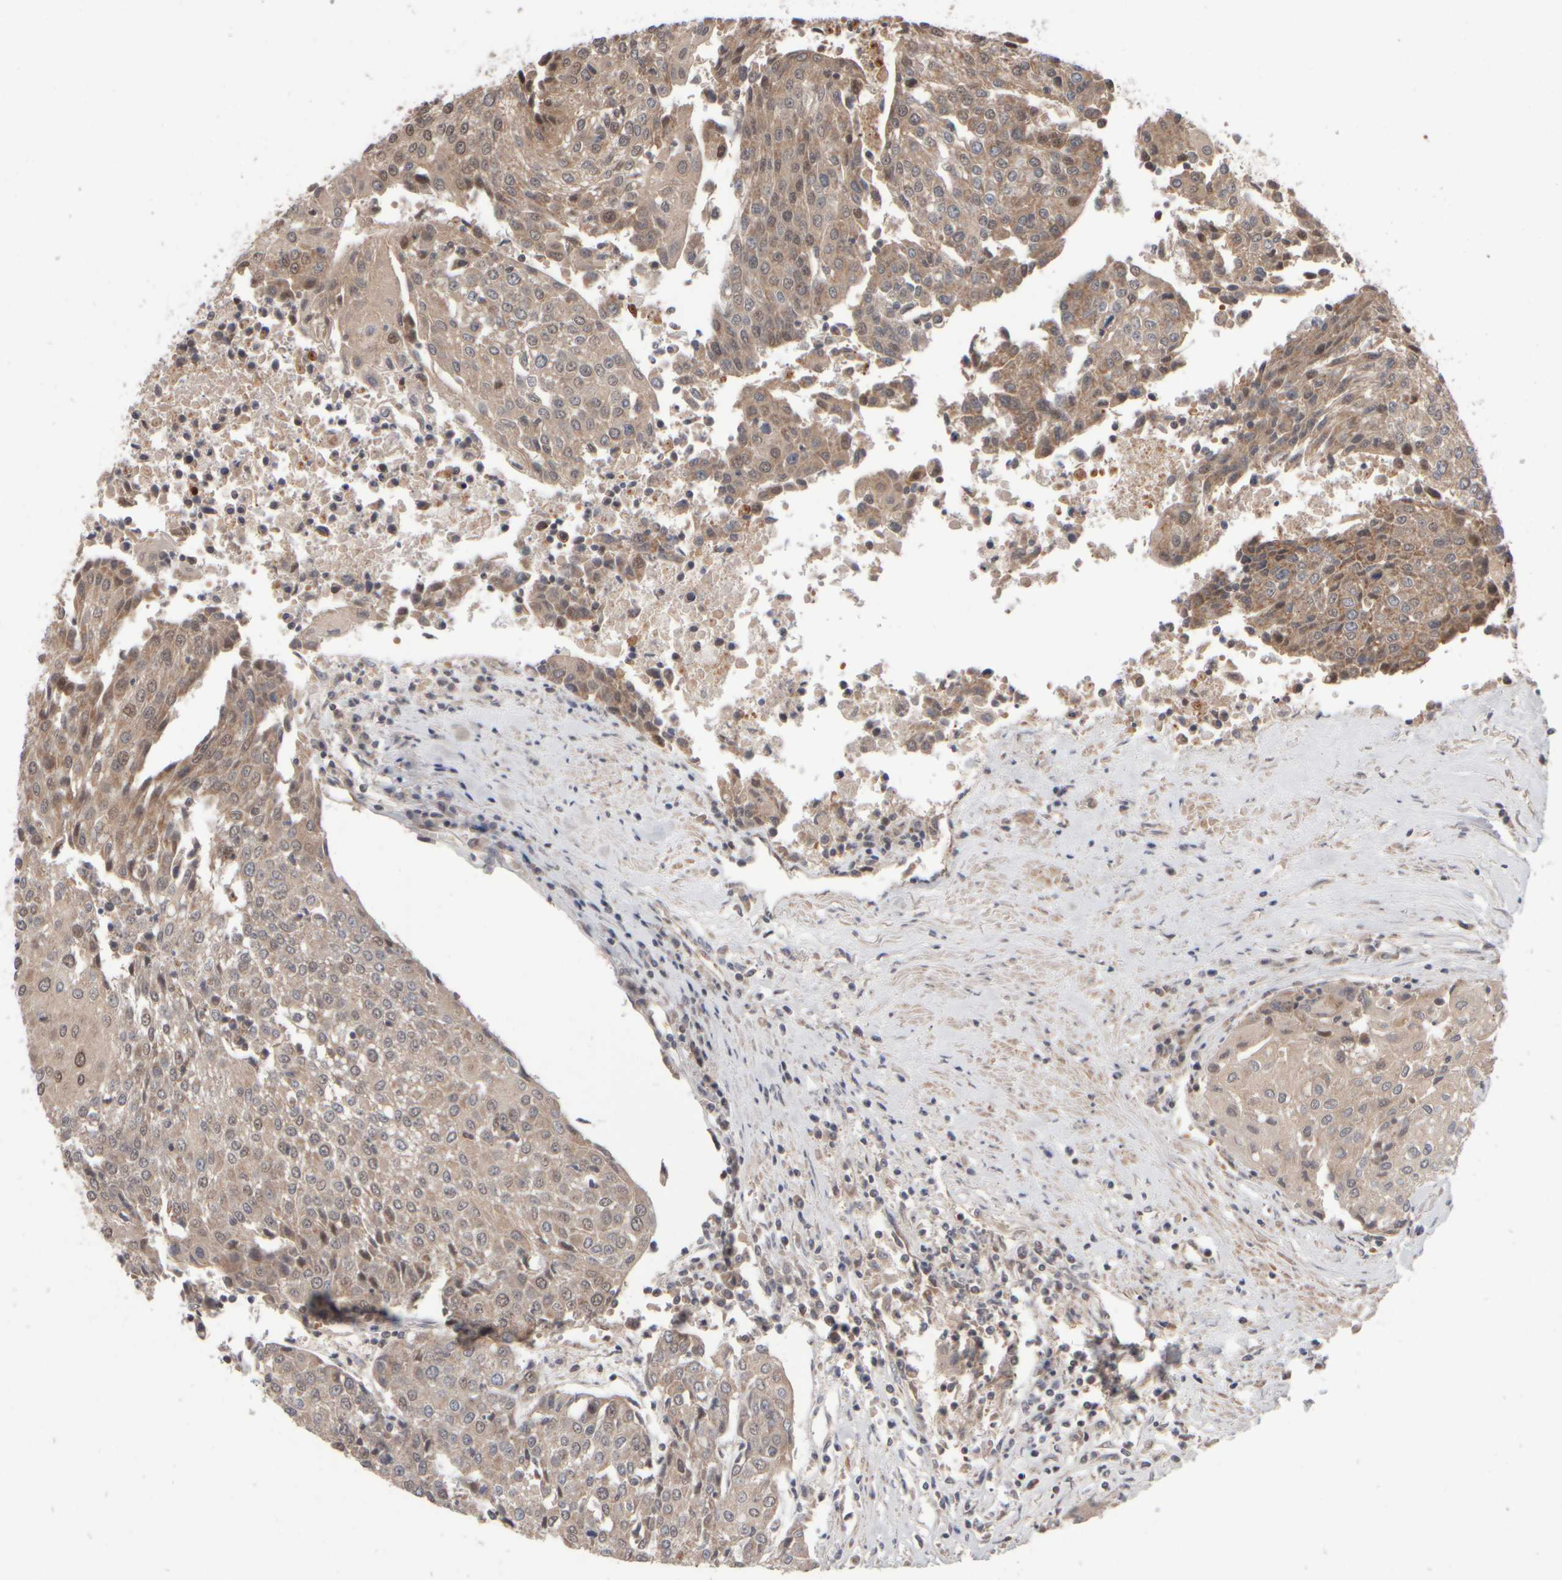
{"staining": {"intensity": "weak", "quantity": "25%-75%", "location": "cytoplasmic/membranous,nuclear"}, "tissue": "urothelial cancer", "cell_type": "Tumor cells", "image_type": "cancer", "snomed": [{"axis": "morphology", "description": "Urothelial carcinoma, High grade"}, {"axis": "topography", "description": "Urinary bladder"}], "caption": "This is an image of IHC staining of urothelial cancer, which shows weak staining in the cytoplasmic/membranous and nuclear of tumor cells.", "gene": "ABHD11", "patient": {"sex": "female", "age": 85}}